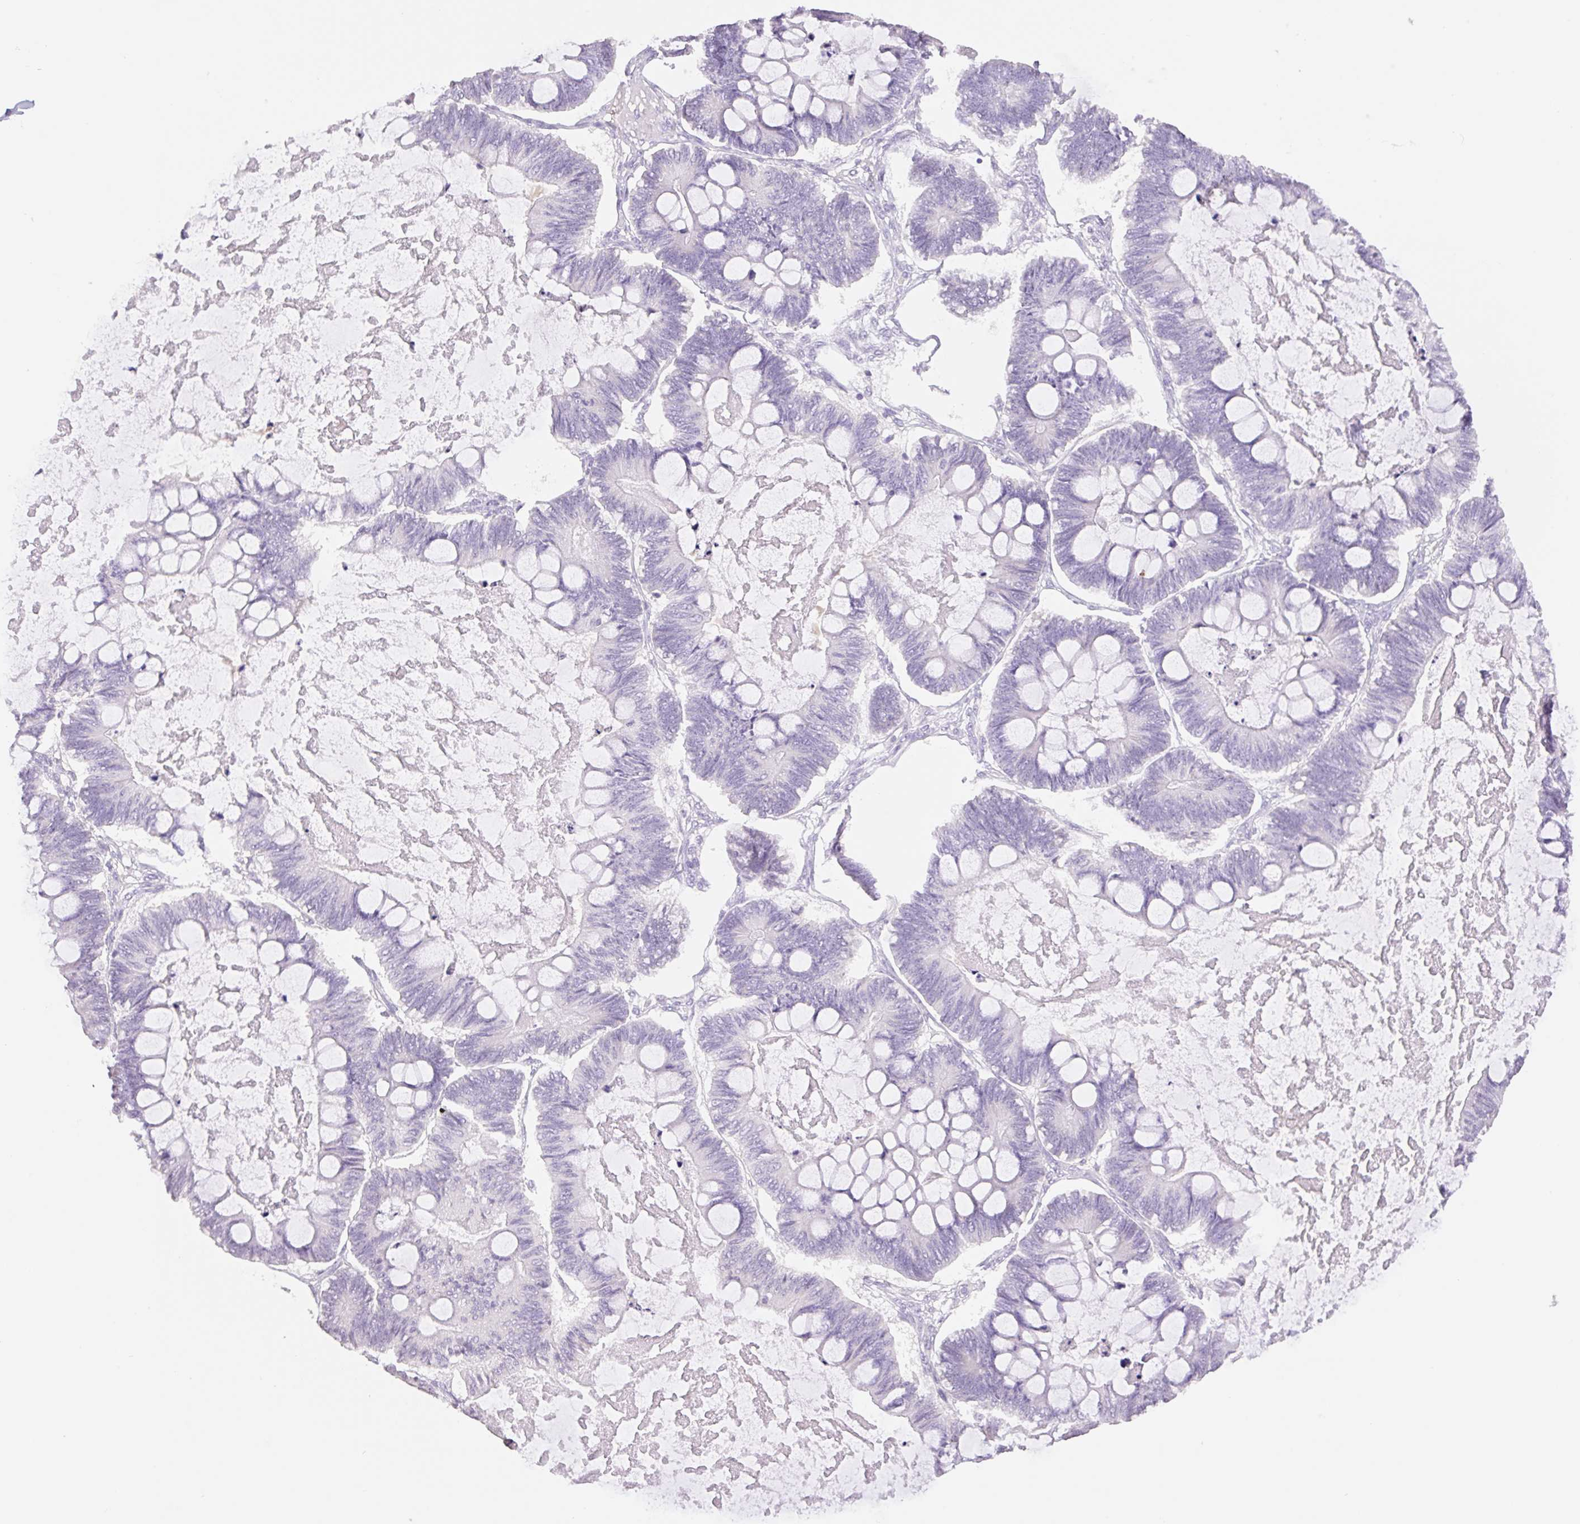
{"staining": {"intensity": "negative", "quantity": "none", "location": "none"}, "tissue": "ovarian cancer", "cell_type": "Tumor cells", "image_type": "cancer", "snomed": [{"axis": "morphology", "description": "Cystadenocarcinoma, mucinous, NOS"}, {"axis": "topography", "description": "Ovary"}], "caption": "Tumor cells show no significant expression in ovarian cancer.", "gene": "HCRTR2", "patient": {"sex": "female", "age": 61}}